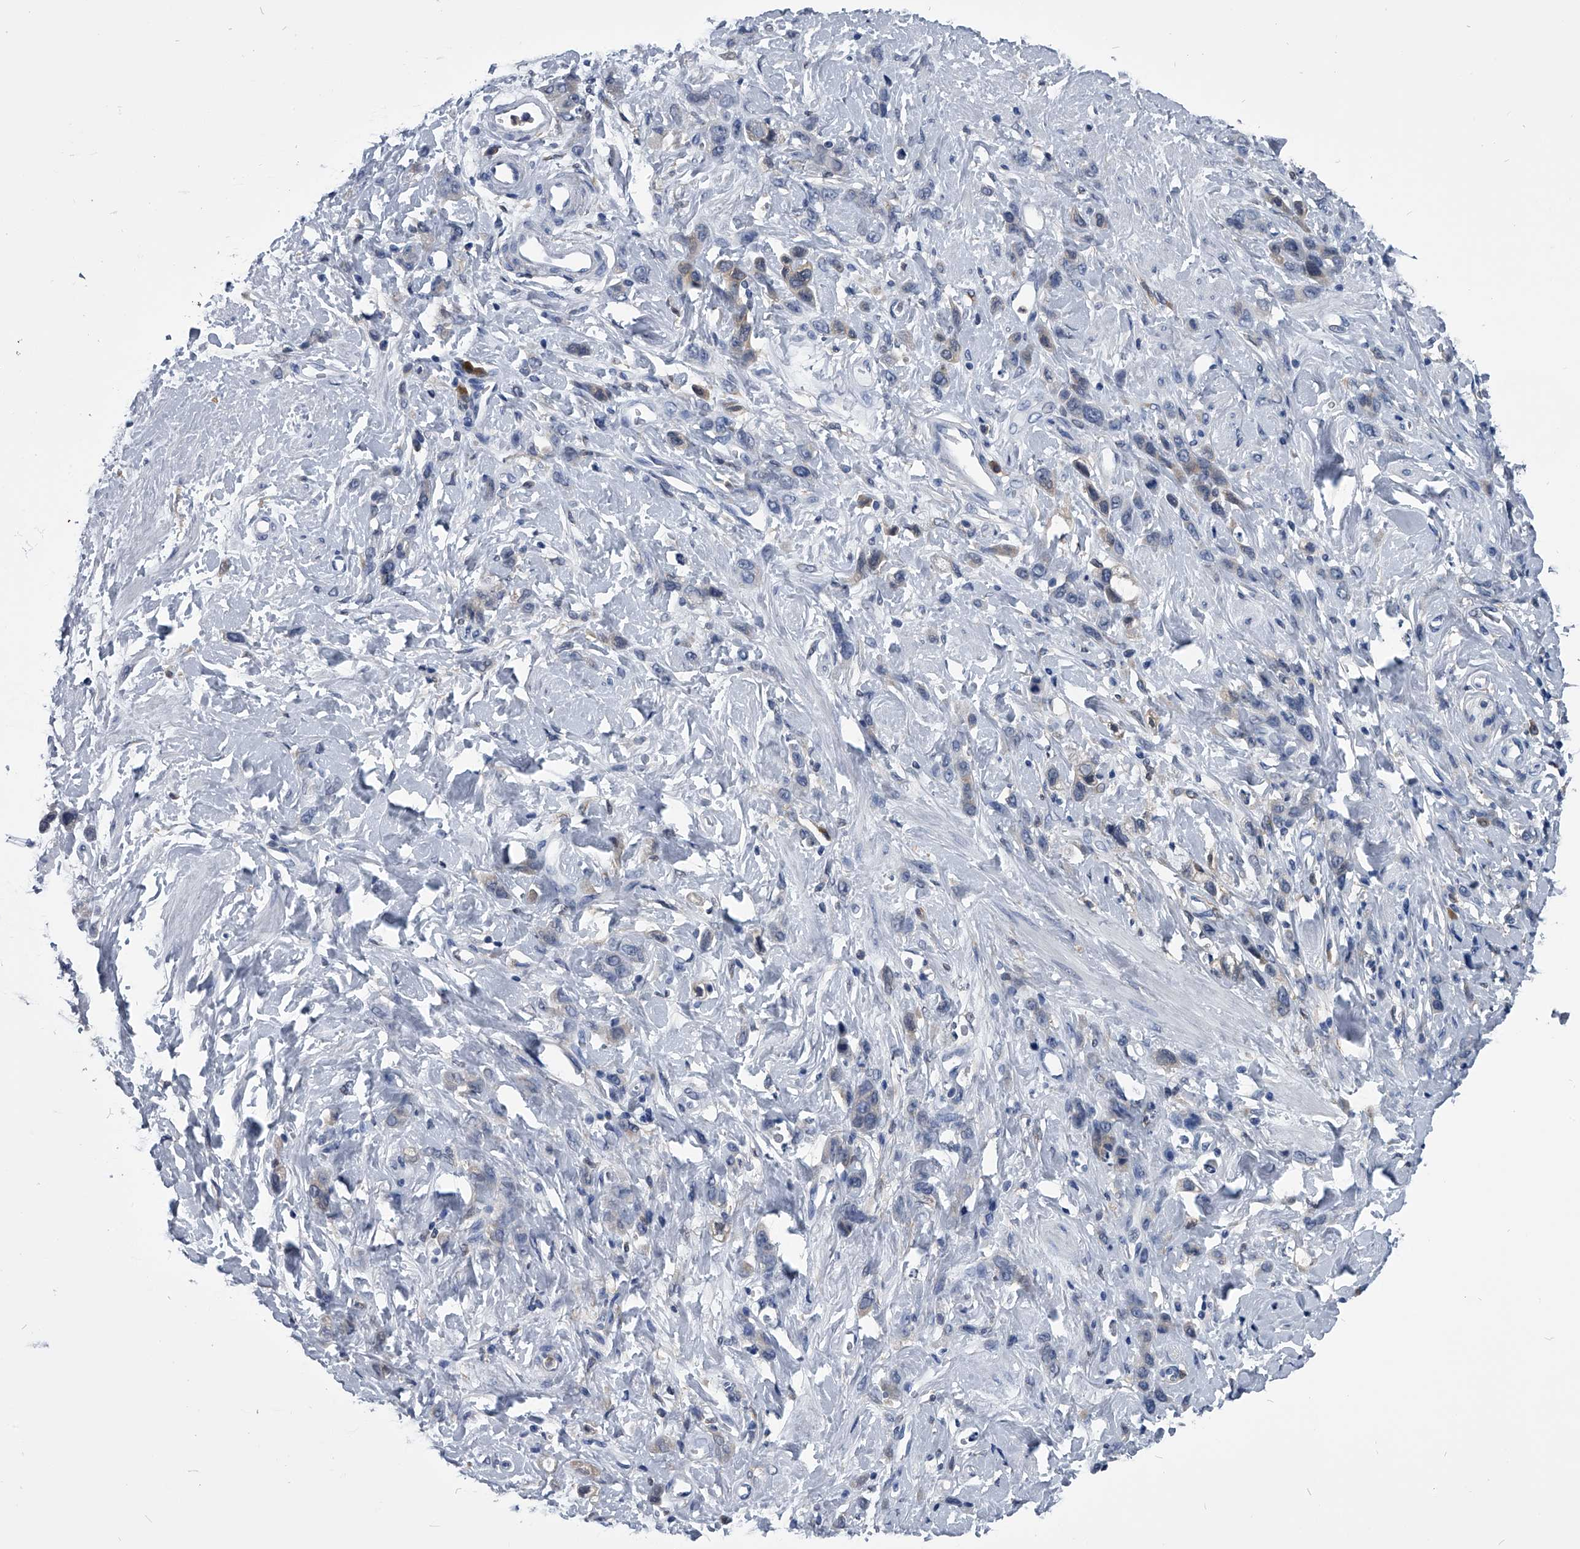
{"staining": {"intensity": "negative", "quantity": "none", "location": "none"}, "tissue": "stomach cancer", "cell_type": "Tumor cells", "image_type": "cancer", "snomed": [{"axis": "morphology", "description": "Normal tissue, NOS"}, {"axis": "morphology", "description": "Adenocarcinoma, NOS"}, {"axis": "topography", "description": "Stomach"}], "caption": "Tumor cells are negative for protein expression in human stomach cancer (adenocarcinoma).", "gene": "PDXK", "patient": {"sex": "male", "age": 82}}